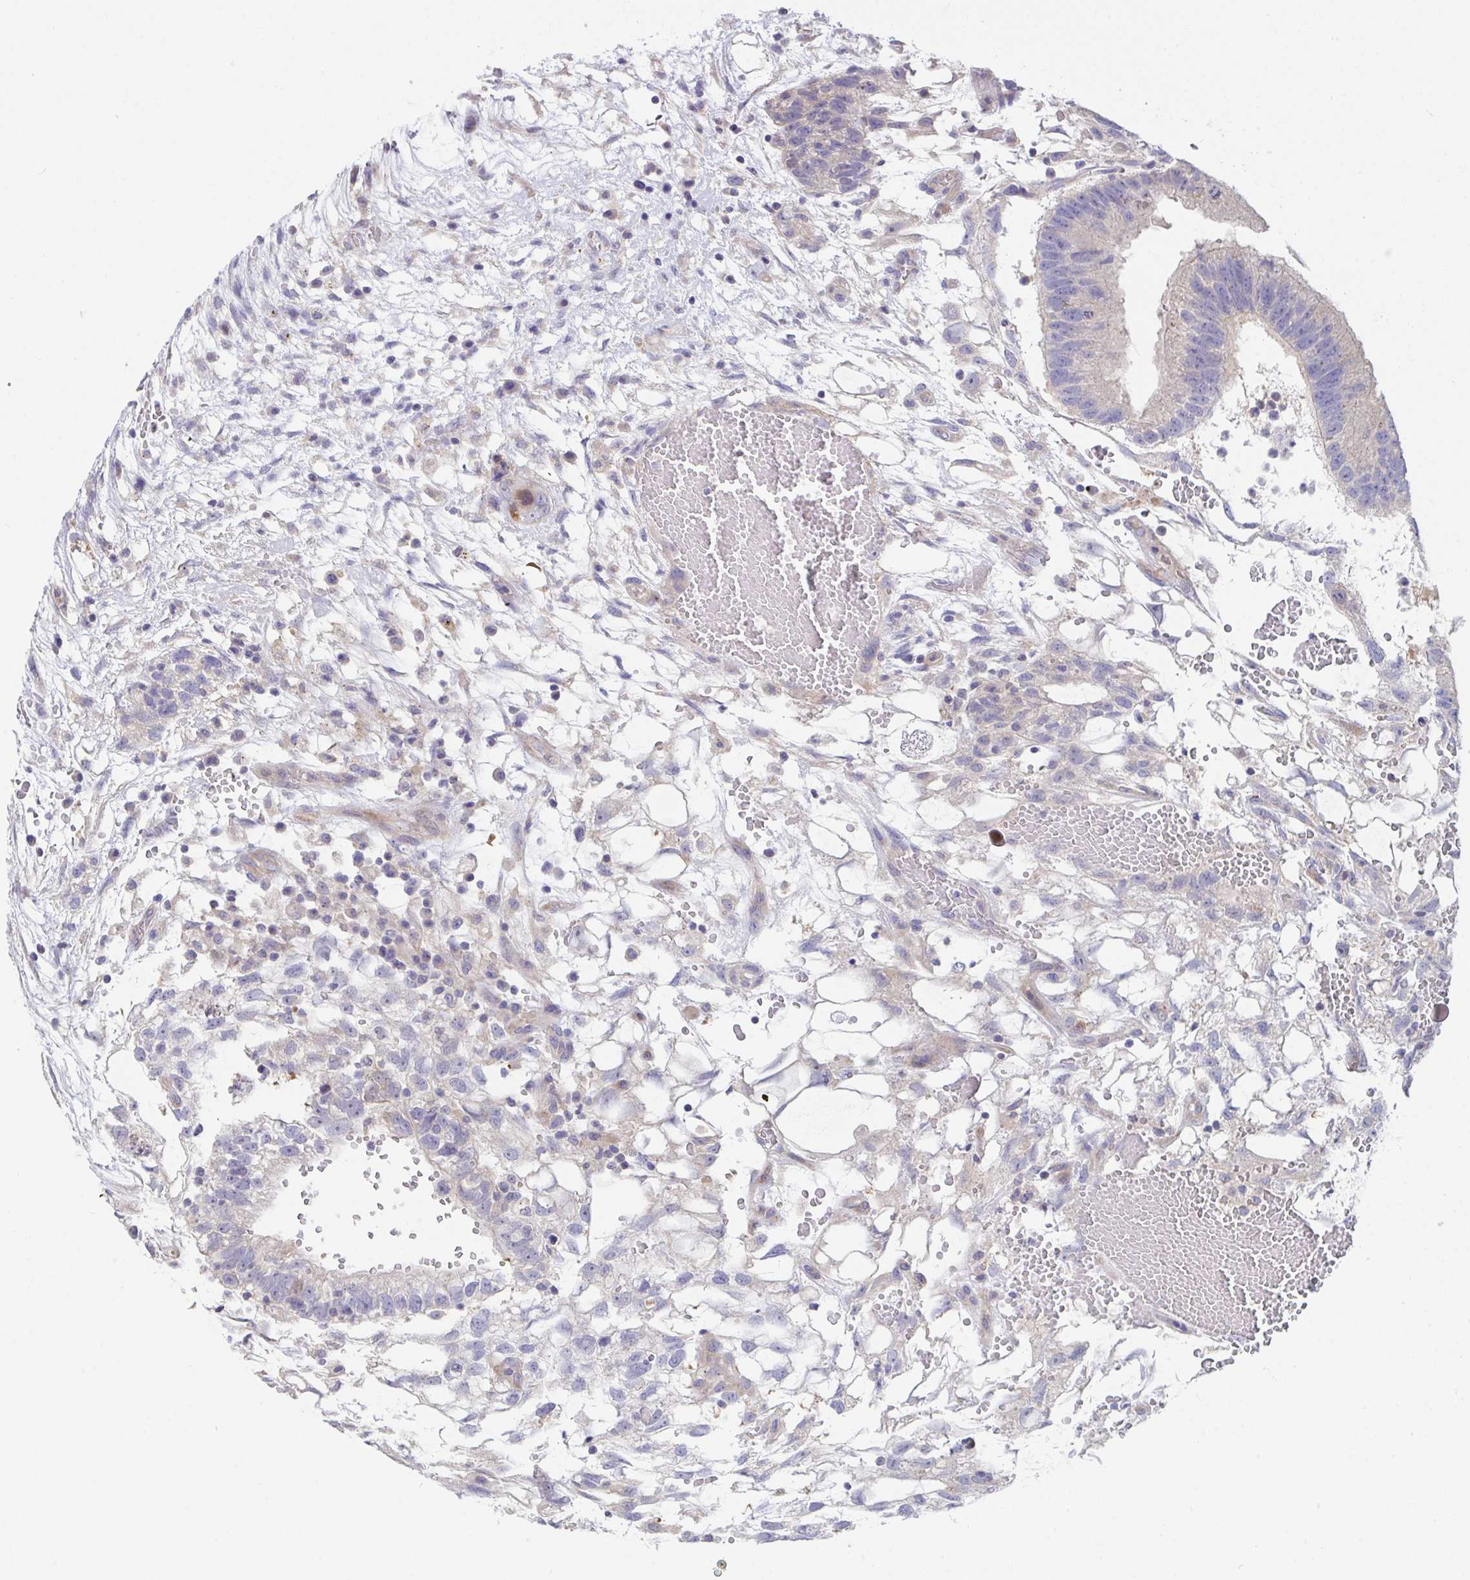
{"staining": {"intensity": "negative", "quantity": "none", "location": "none"}, "tissue": "testis cancer", "cell_type": "Tumor cells", "image_type": "cancer", "snomed": [{"axis": "morphology", "description": "Normal tissue, NOS"}, {"axis": "morphology", "description": "Carcinoma, Embryonal, NOS"}, {"axis": "topography", "description": "Testis"}], "caption": "High power microscopy image of an immunohistochemistry (IHC) image of testis cancer, revealing no significant staining in tumor cells.", "gene": "P2RX3", "patient": {"sex": "male", "age": 32}}